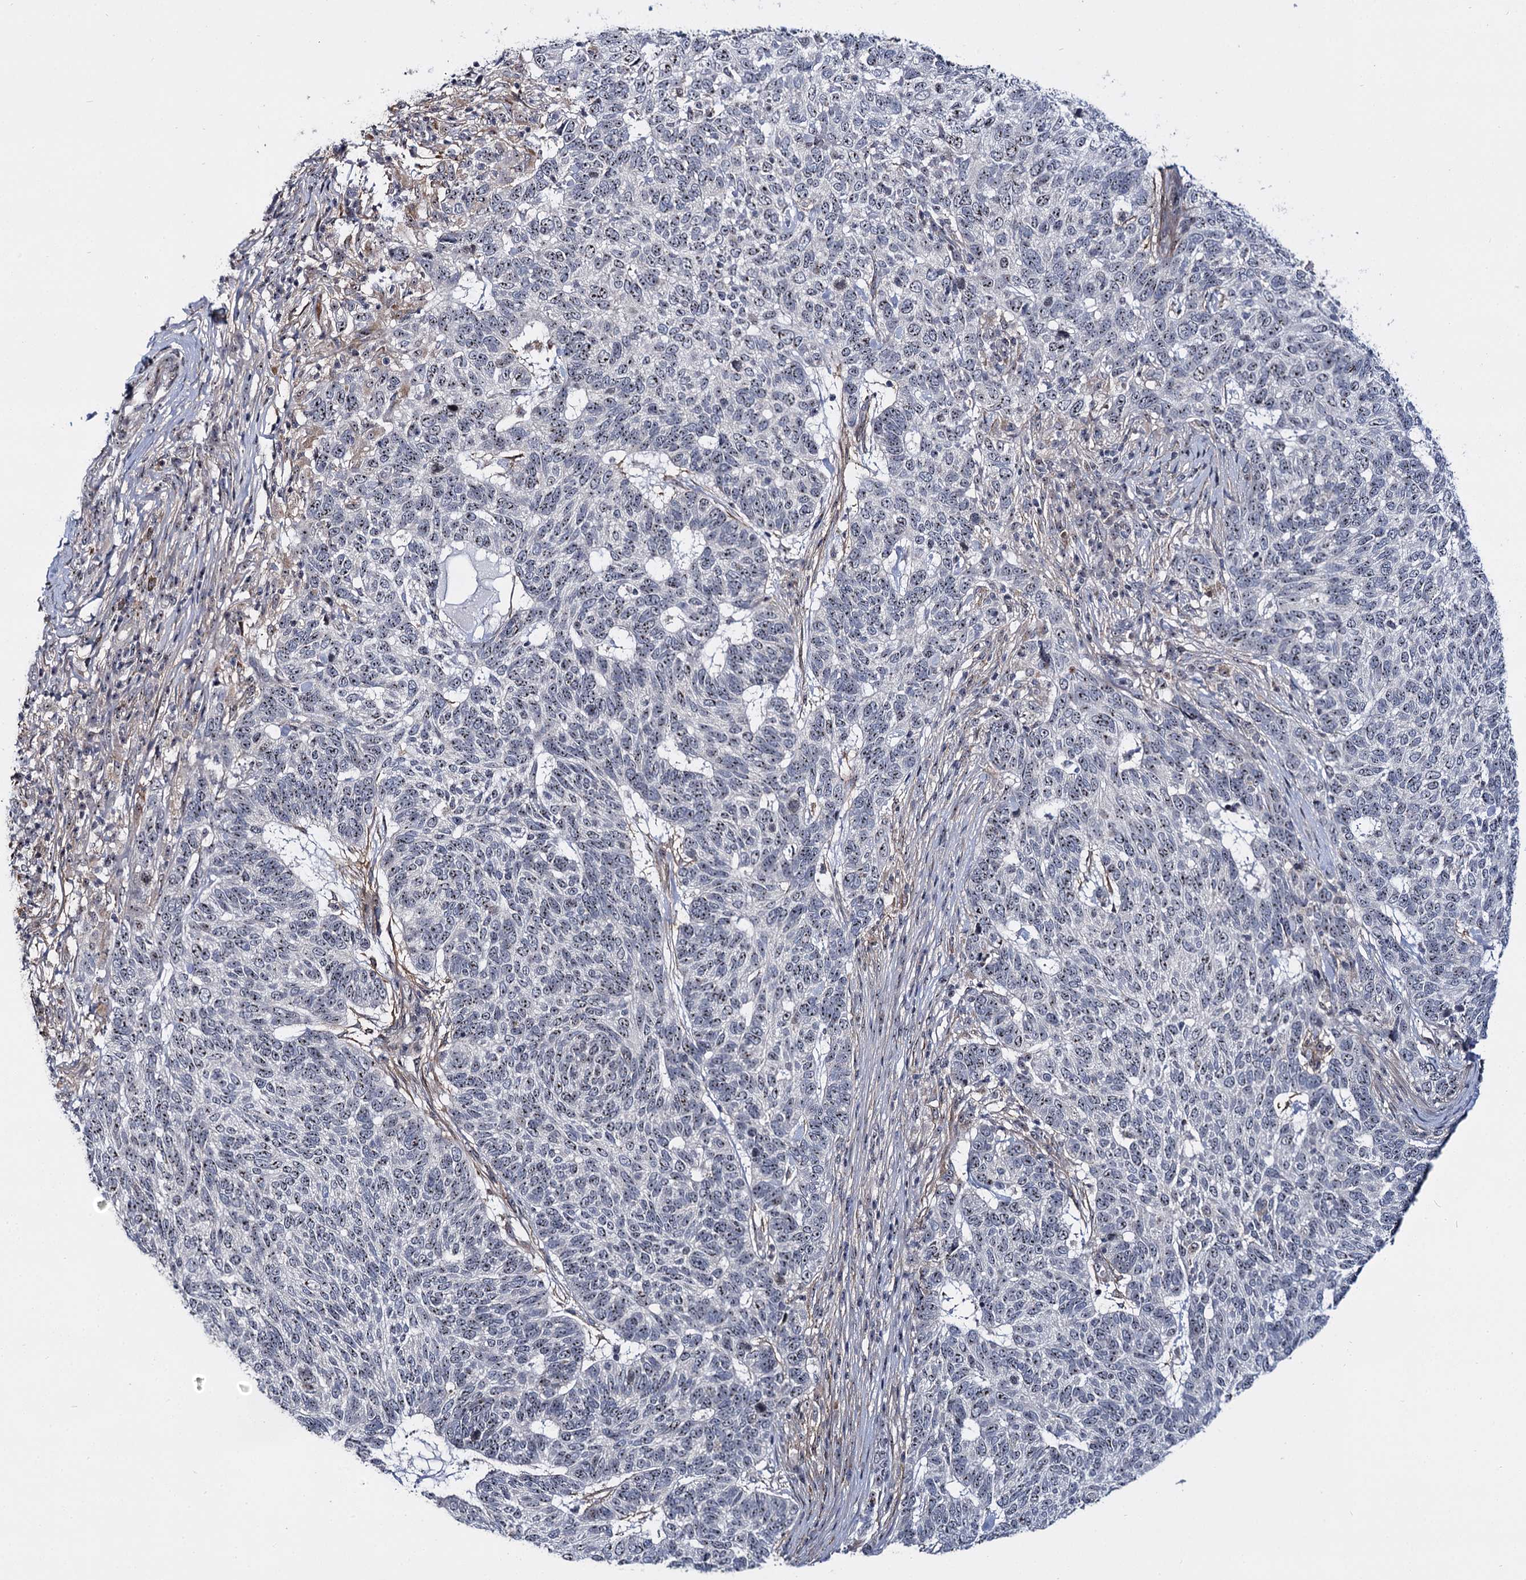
{"staining": {"intensity": "weak", "quantity": "<25%", "location": "nuclear"}, "tissue": "skin cancer", "cell_type": "Tumor cells", "image_type": "cancer", "snomed": [{"axis": "morphology", "description": "Basal cell carcinoma"}, {"axis": "topography", "description": "Skin"}], "caption": "The photomicrograph reveals no staining of tumor cells in skin cancer (basal cell carcinoma). (IHC, brightfield microscopy, high magnification).", "gene": "SUPT20H", "patient": {"sex": "female", "age": 65}}